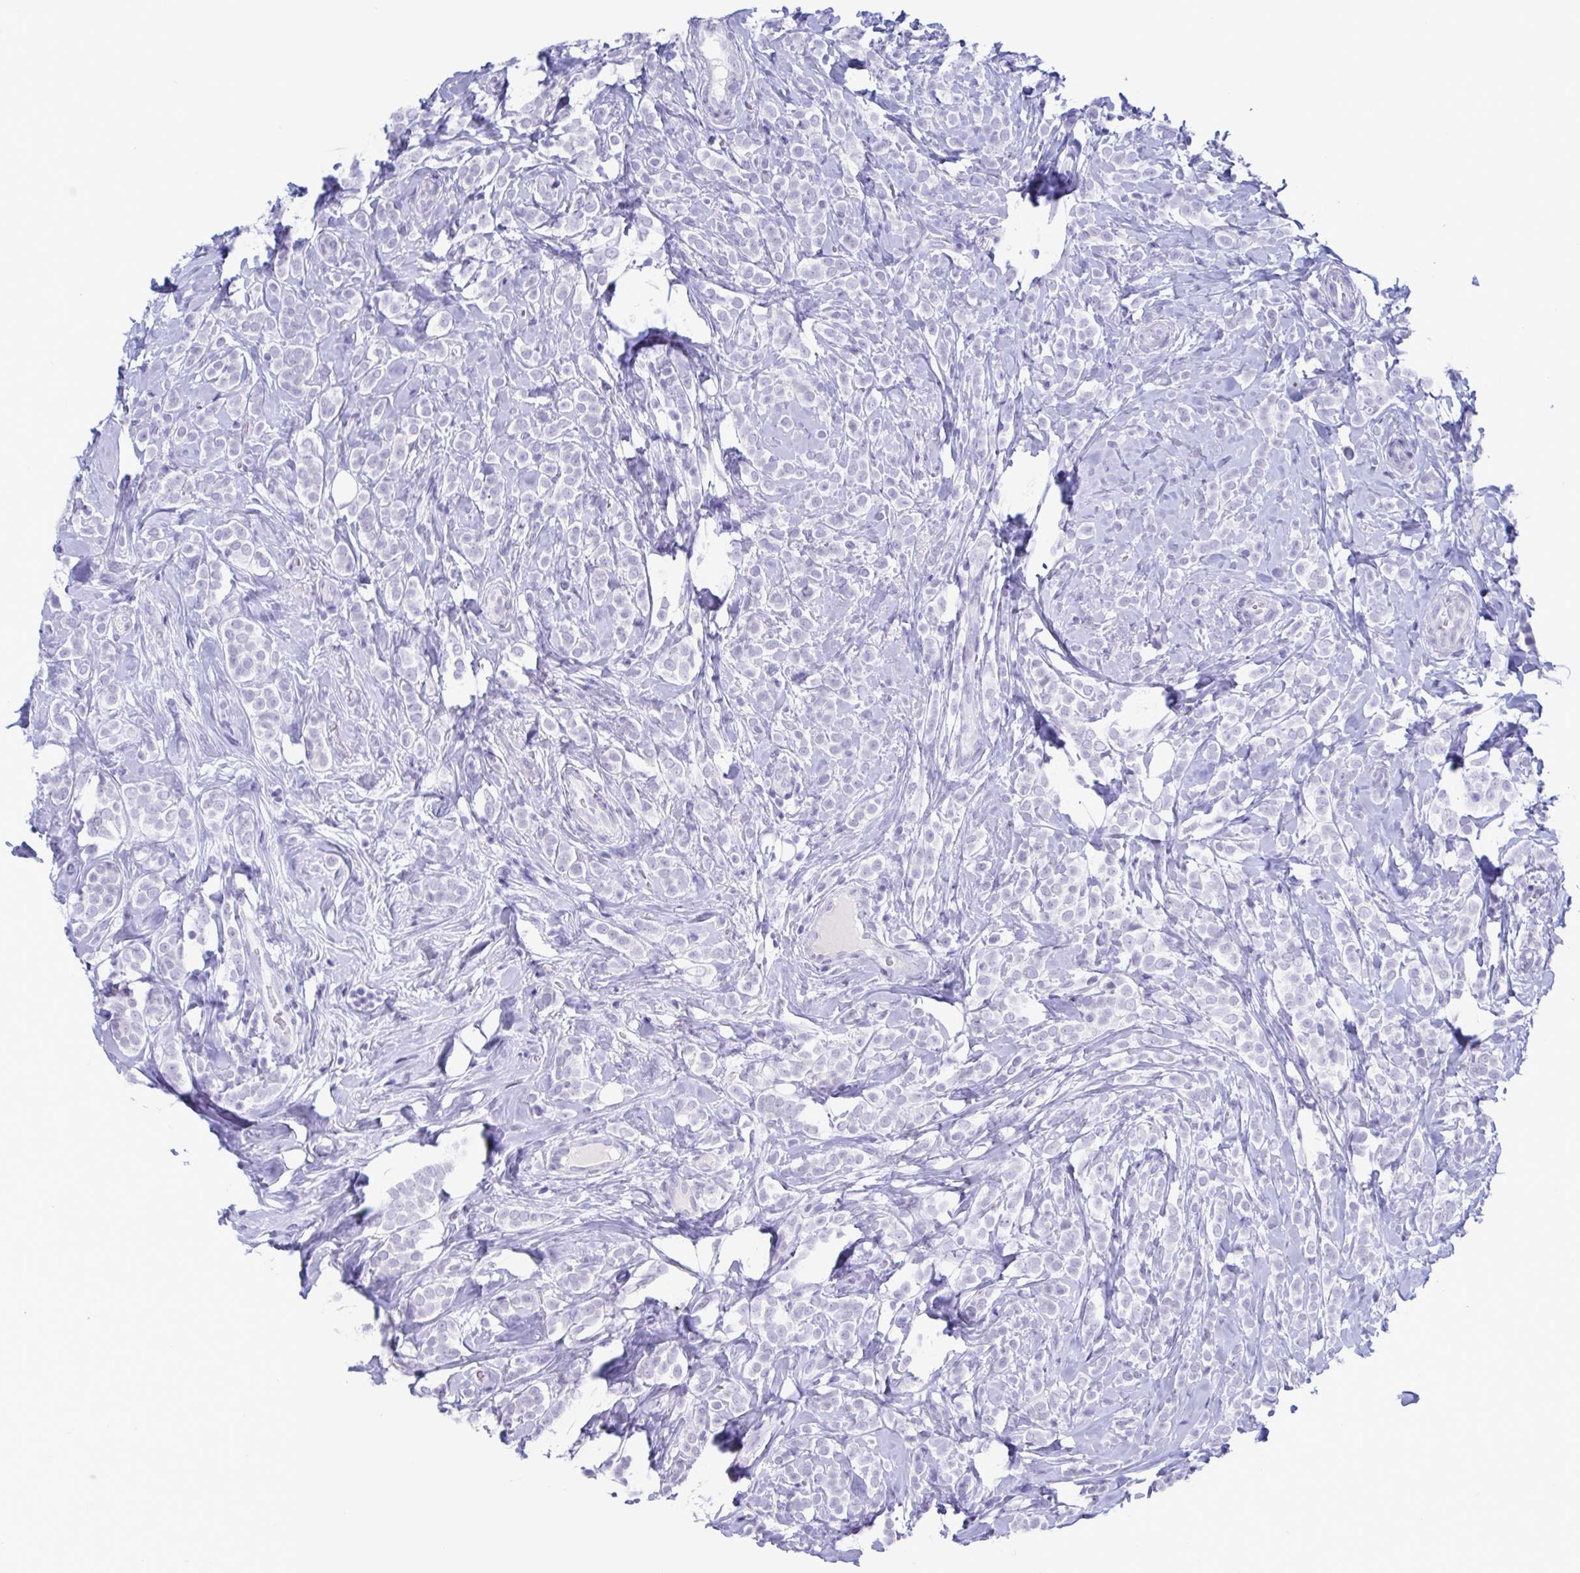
{"staining": {"intensity": "negative", "quantity": "none", "location": "none"}, "tissue": "breast cancer", "cell_type": "Tumor cells", "image_type": "cancer", "snomed": [{"axis": "morphology", "description": "Lobular carcinoma"}, {"axis": "topography", "description": "Breast"}], "caption": "An immunohistochemistry (IHC) histopathology image of breast cancer (lobular carcinoma) is shown. There is no staining in tumor cells of breast cancer (lobular carcinoma).", "gene": "CDX4", "patient": {"sex": "female", "age": 49}}